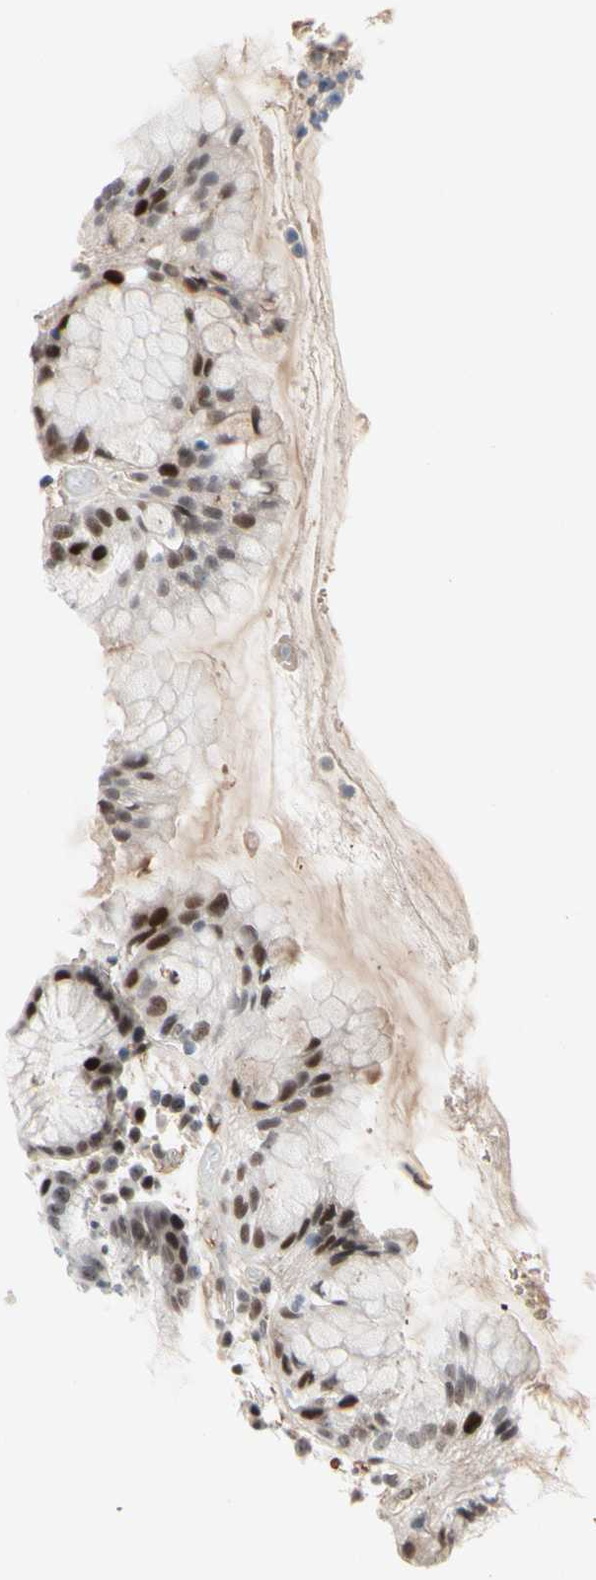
{"staining": {"intensity": "moderate", "quantity": "25%-75%", "location": "nuclear"}, "tissue": "stomach", "cell_type": "Glandular cells", "image_type": "normal", "snomed": [{"axis": "morphology", "description": "Normal tissue, NOS"}, {"axis": "topography", "description": "Stomach"}, {"axis": "topography", "description": "Stomach, lower"}], "caption": "An immunohistochemistry (IHC) image of benign tissue is shown. Protein staining in brown labels moderate nuclear positivity in stomach within glandular cells.", "gene": "FOXO3", "patient": {"sex": "female", "age": 75}}